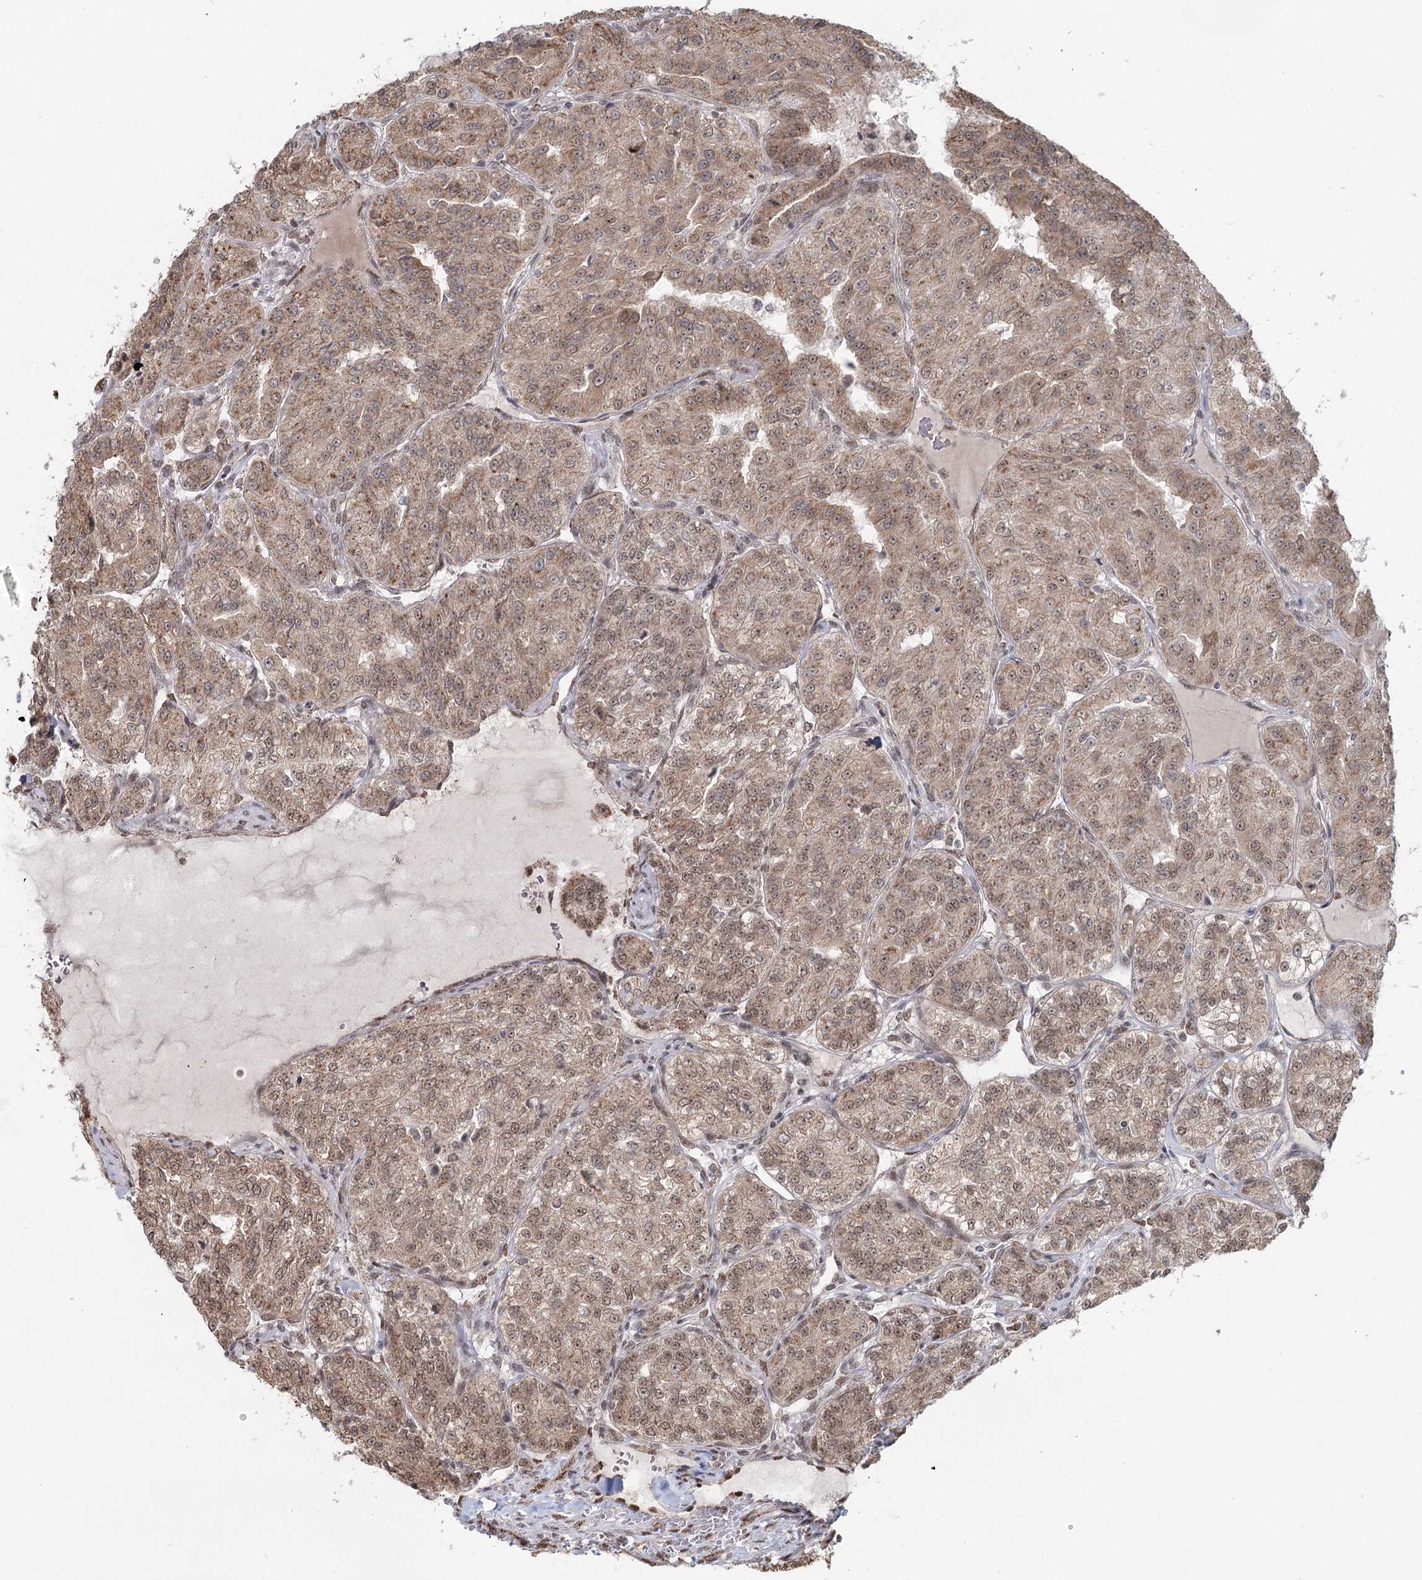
{"staining": {"intensity": "moderate", "quantity": ">75%", "location": "cytoplasmic/membranous,nuclear"}, "tissue": "renal cancer", "cell_type": "Tumor cells", "image_type": "cancer", "snomed": [{"axis": "morphology", "description": "Adenocarcinoma, NOS"}, {"axis": "topography", "description": "Kidney"}], "caption": "This micrograph exhibits immunohistochemistry staining of human renal cancer, with medium moderate cytoplasmic/membranous and nuclear staining in about >75% of tumor cells.", "gene": "GPALPP1", "patient": {"sex": "female", "age": 63}}